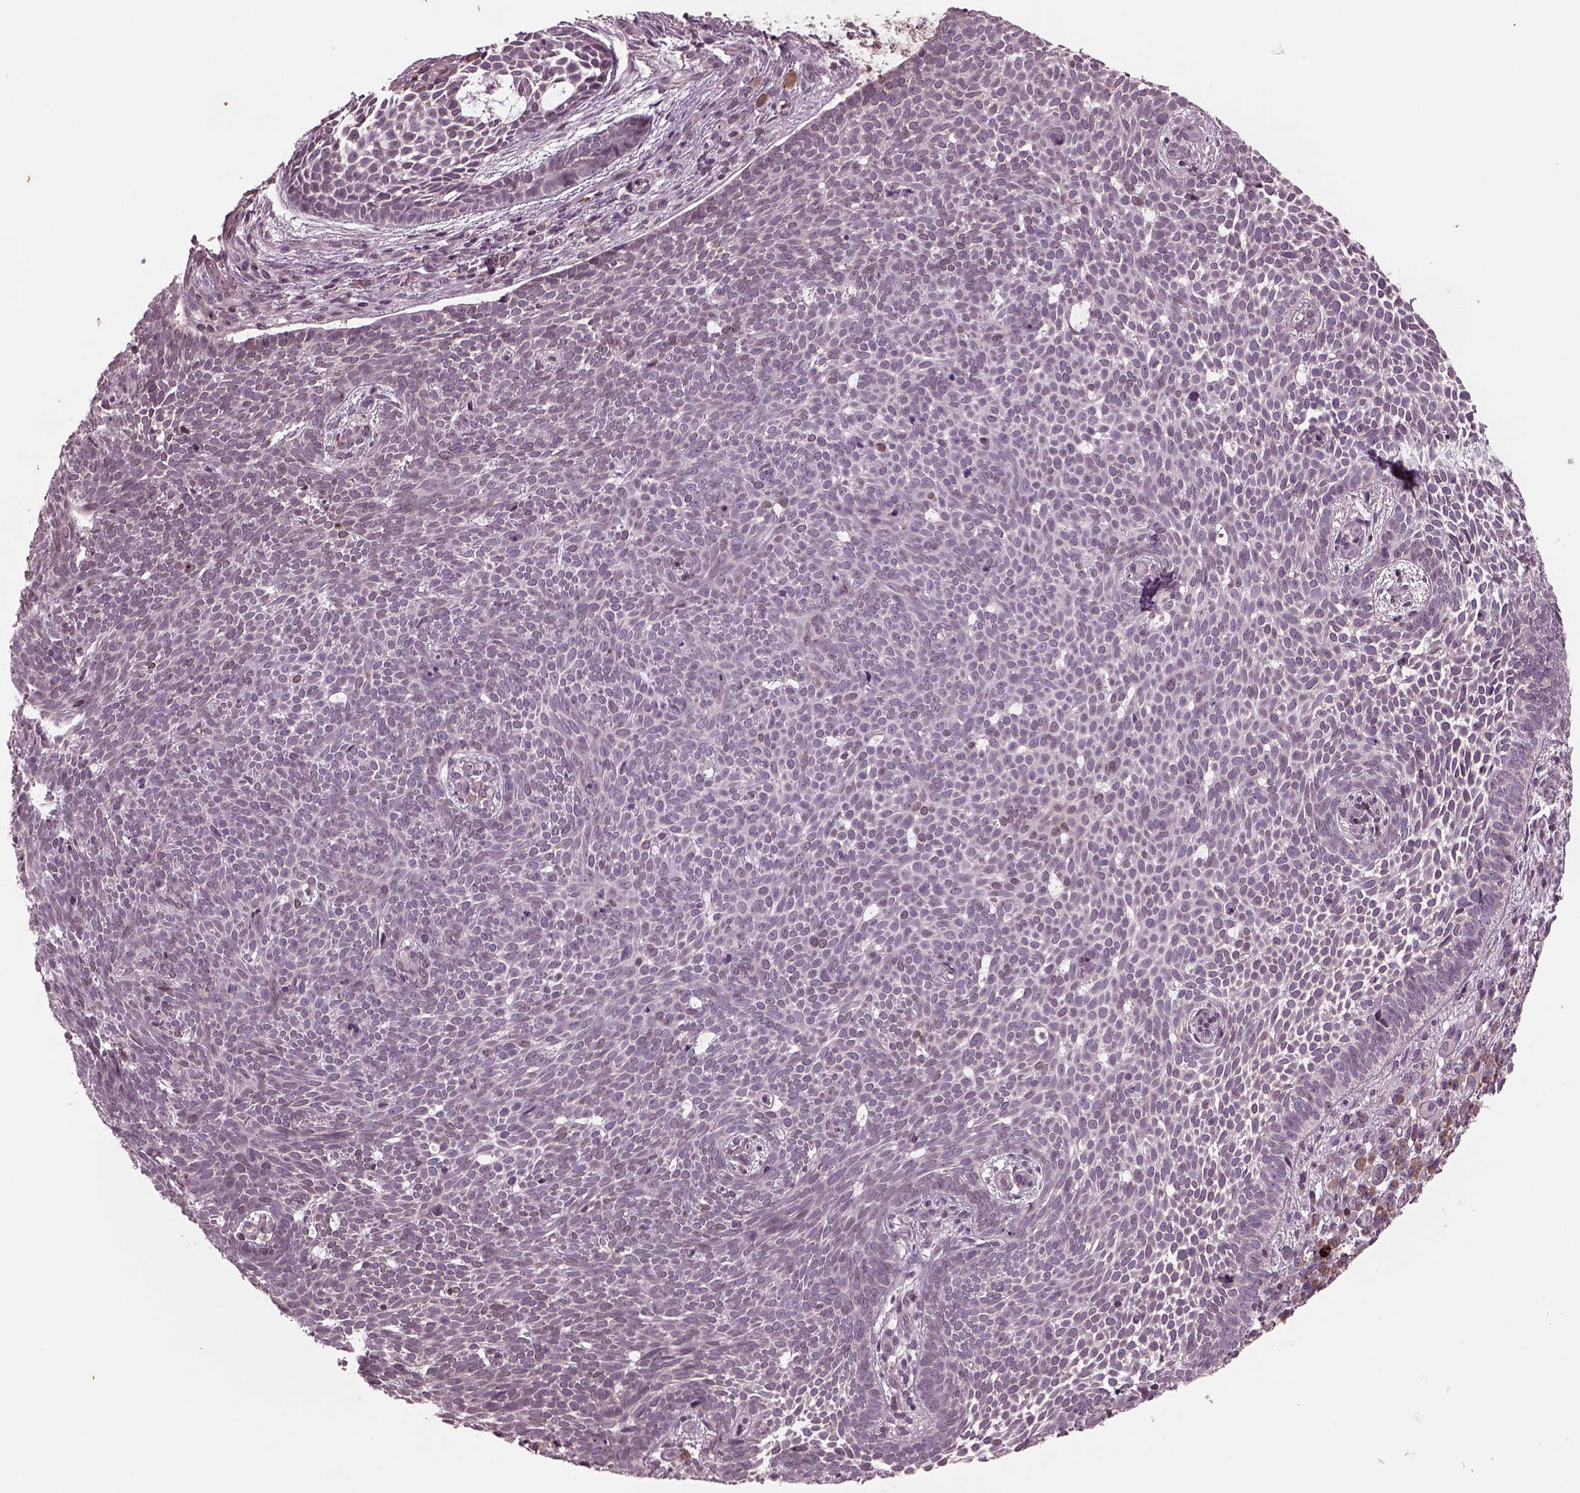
{"staining": {"intensity": "negative", "quantity": "none", "location": "none"}, "tissue": "skin cancer", "cell_type": "Tumor cells", "image_type": "cancer", "snomed": [{"axis": "morphology", "description": "Basal cell carcinoma"}, {"axis": "topography", "description": "Skin"}], "caption": "The micrograph demonstrates no significant staining in tumor cells of skin cancer (basal cell carcinoma).", "gene": "PTX4", "patient": {"sex": "male", "age": 59}}